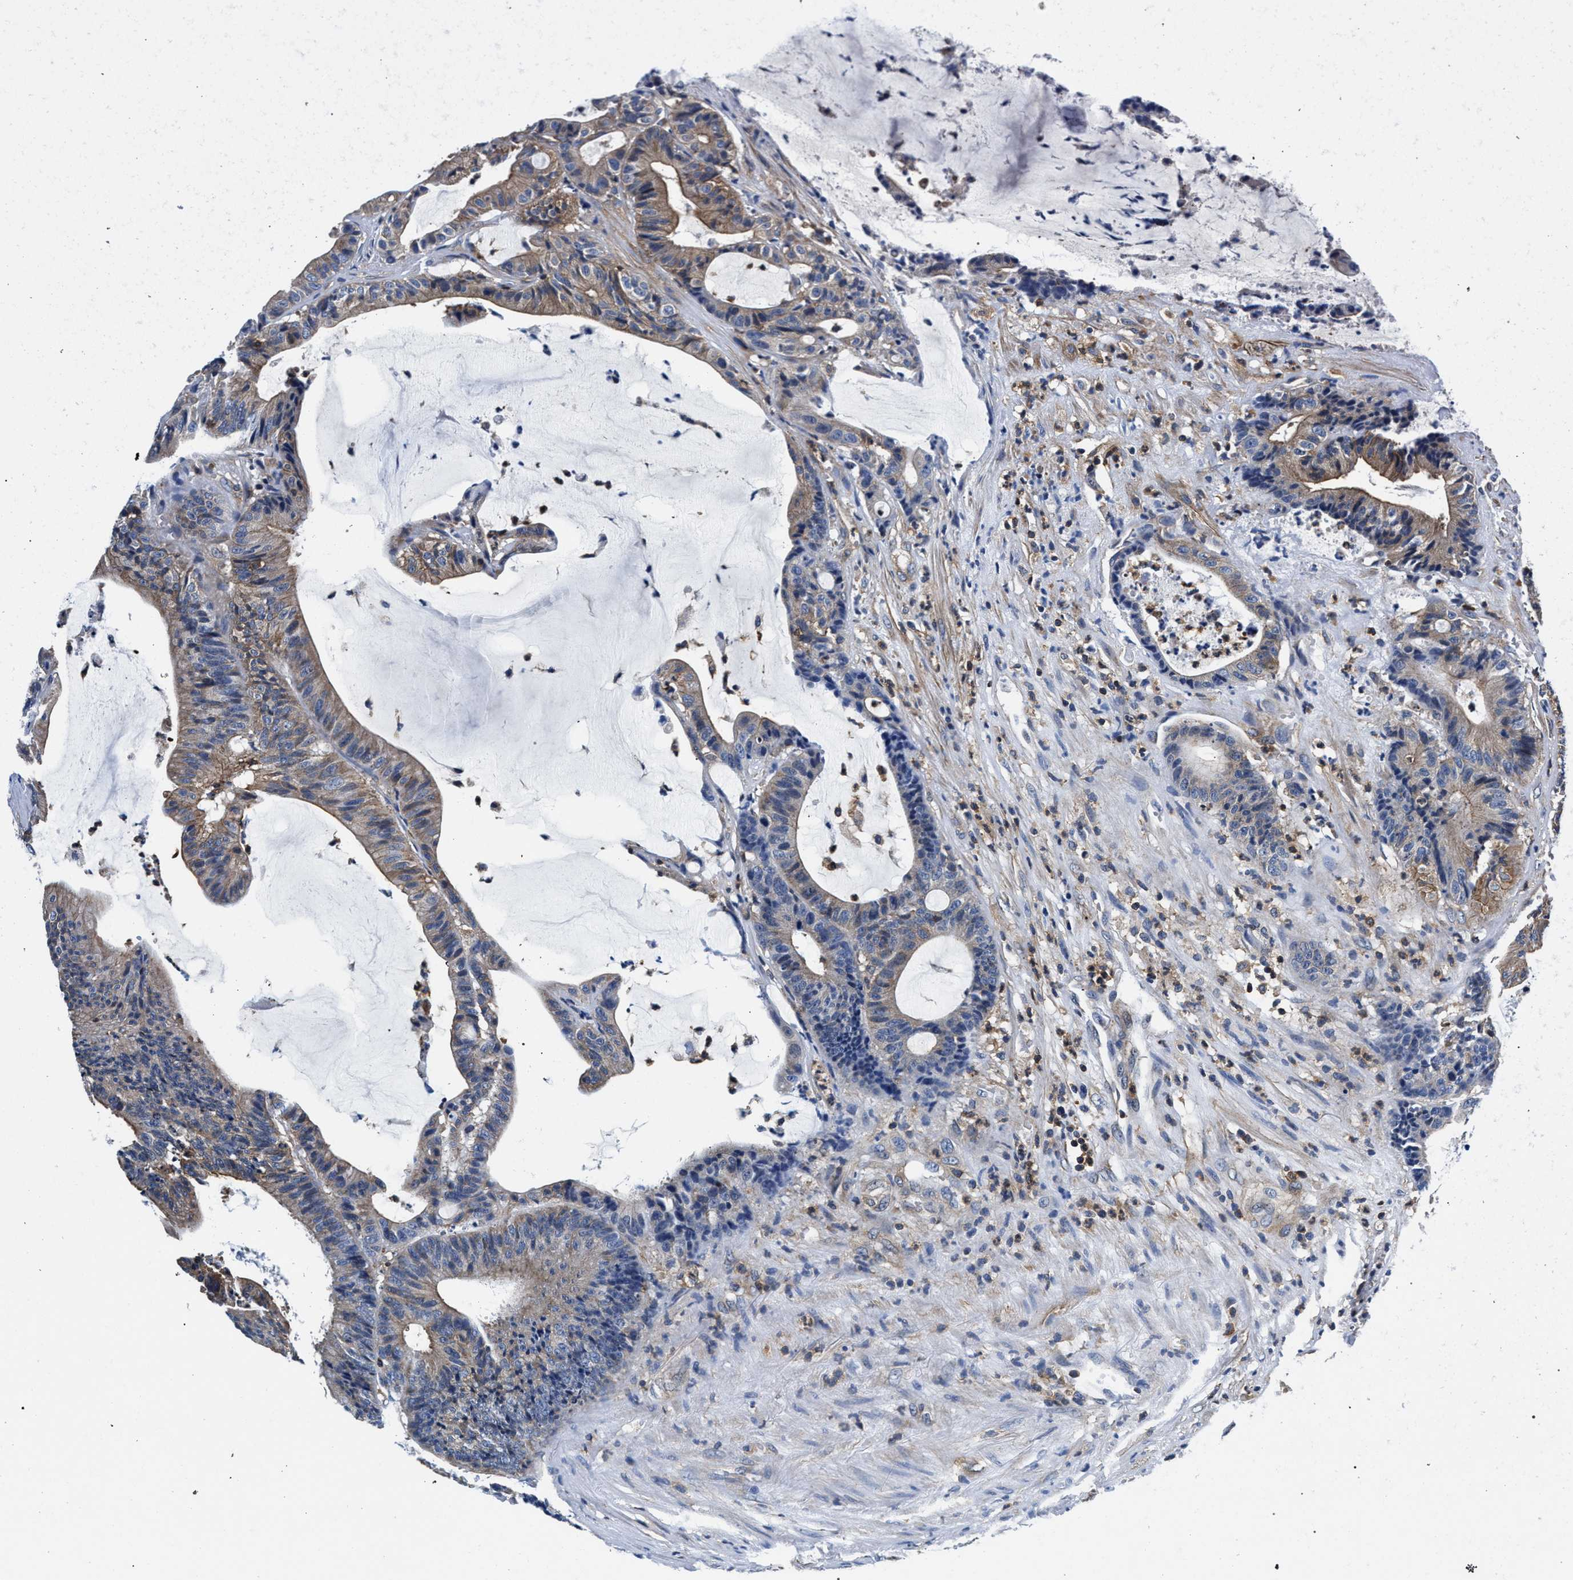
{"staining": {"intensity": "weak", "quantity": "25%-75%", "location": "cytoplasmic/membranous"}, "tissue": "colorectal cancer", "cell_type": "Tumor cells", "image_type": "cancer", "snomed": [{"axis": "morphology", "description": "Adenocarcinoma, NOS"}, {"axis": "topography", "description": "Colon"}], "caption": "Brown immunohistochemical staining in human colorectal cancer (adenocarcinoma) displays weak cytoplasmic/membranous expression in about 25%-75% of tumor cells.", "gene": "LASP1", "patient": {"sex": "female", "age": 84}}